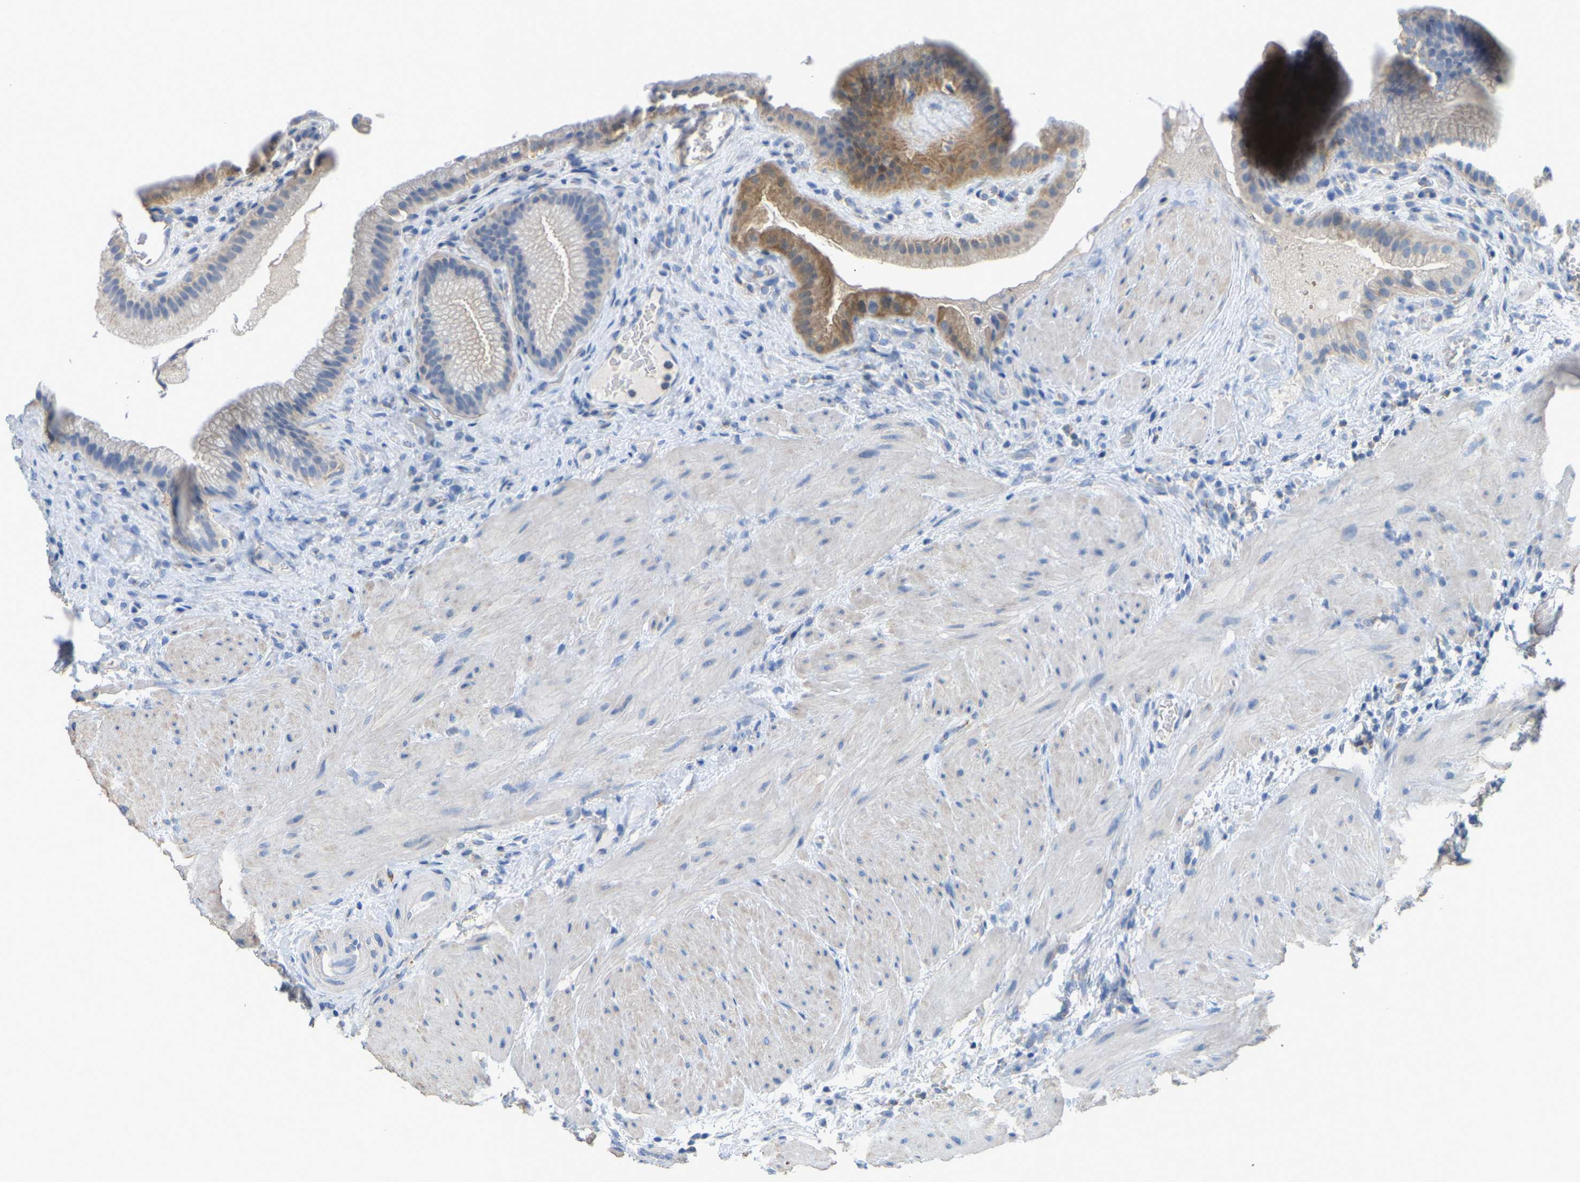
{"staining": {"intensity": "moderate", "quantity": "25%-75%", "location": "cytoplasmic/membranous"}, "tissue": "gallbladder", "cell_type": "Glandular cells", "image_type": "normal", "snomed": [{"axis": "morphology", "description": "Normal tissue, NOS"}, {"axis": "topography", "description": "Gallbladder"}], "caption": "Protein expression analysis of normal gallbladder demonstrates moderate cytoplasmic/membranous staining in approximately 25%-75% of glandular cells. The protein is shown in brown color, while the nuclei are stained blue.", "gene": "SERPINB5", "patient": {"sex": "male", "age": 49}}